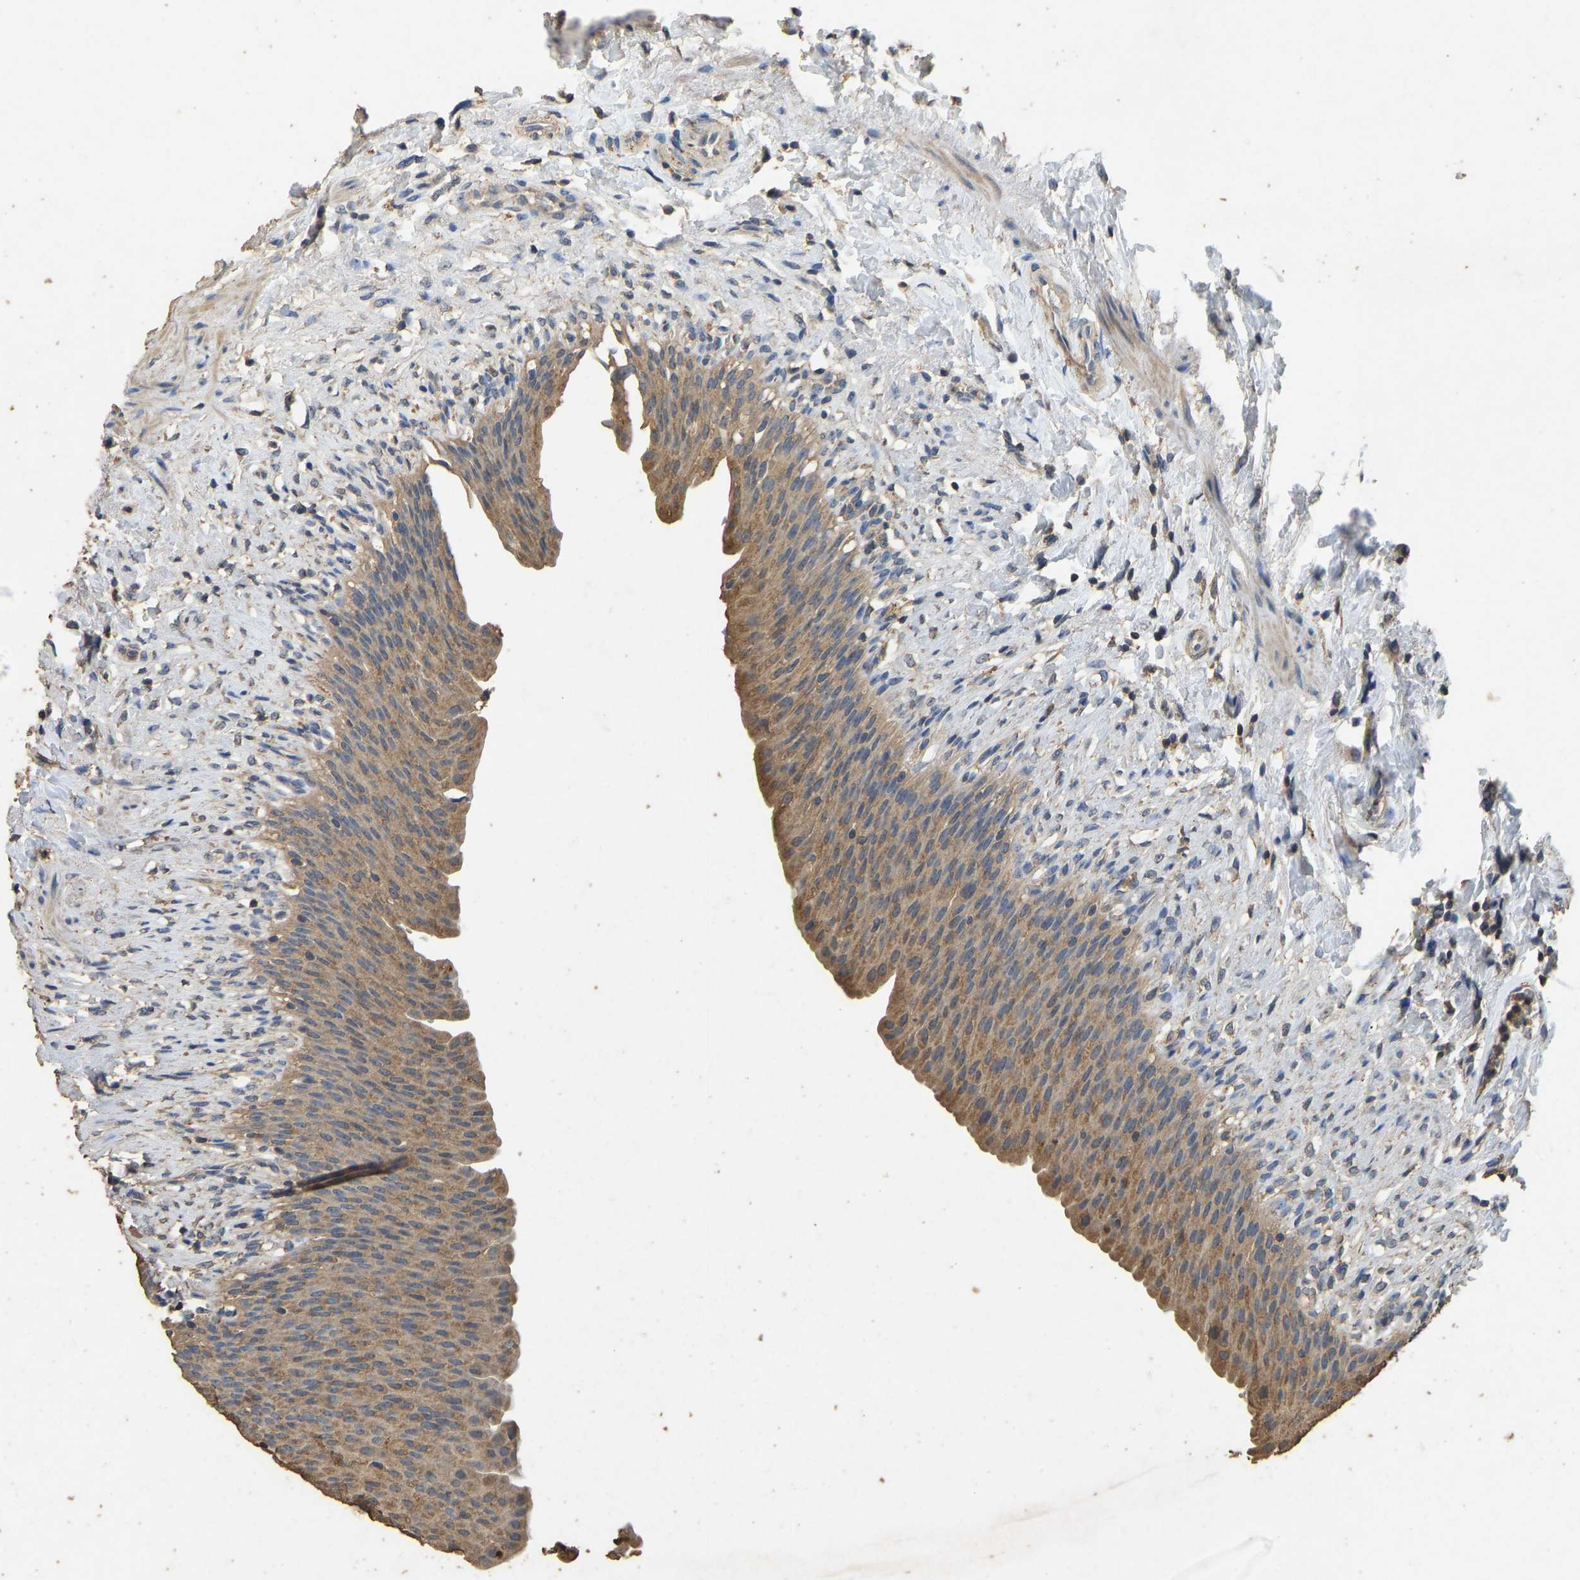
{"staining": {"intensity": "moderate", "quantity": ">75%", "location": "cytoplasmic/membranous"}, "tissue": "urinary bladder", "cell_type": "Urothelial cells", "image_type": "normal", "snomed": [{"axis": "morphology", "description": "Normal tissue, NOS"}, {"axis": "topography", "description": "Urinary bladder"}], "caption": "Protein staining of unremarkable urinary bladder exhibits moderate cytoplasmic/membranous staining in approximately >75% of urothelial cells. The staining is performed using DAB brown chromogen to label protein expression. The nuclei are counter-stained blue using hematoxylin.", "gene": "CIDEC", "patient": {"sex": "female", "age": 79}}